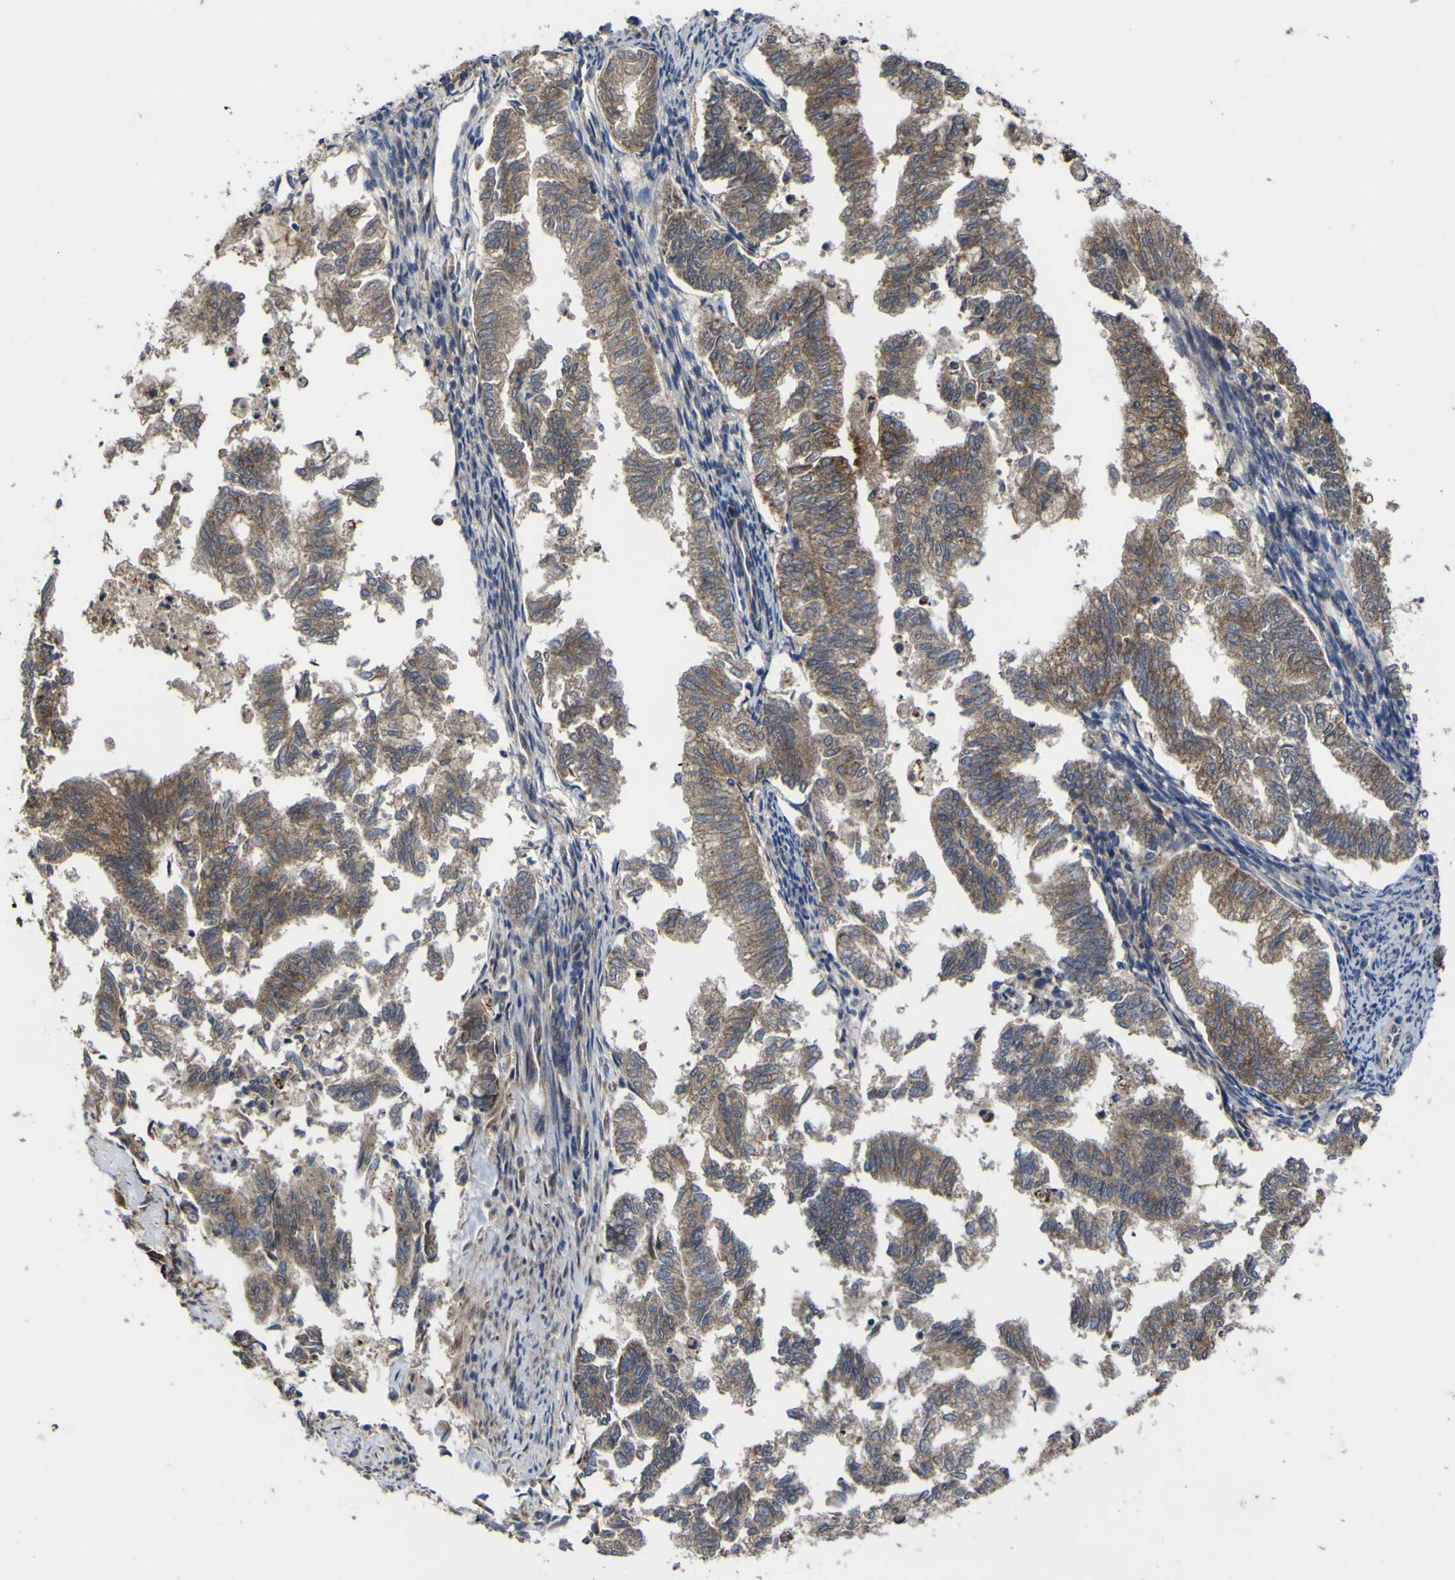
{"staining": {"intensity": "moderate", "quantity": ">75%", "location": "cytoplasmic/membranous"}, "tissue": "endometrial cancer", "cell_type": "Tumor cells", "image_type": "cancer", "snomed": [{"axis": "morphology", "description": "Necrosis, NOS"}, {"axis": "morphology", "description": "Adenocarcinoma, NOS"}, {"axis": "topography", "description": "Endometrium"}], "caption": "Immunohistochemistry (IHC) image of human adenocarcinoma (endometrial) stained for a protein (brown), which displays medium levels of moderate cytoplasmic/membranous expression in approximately >75% of tumor cells.", "gene": "IRAK2", "patient": {"sex": "female", "age": 79}}